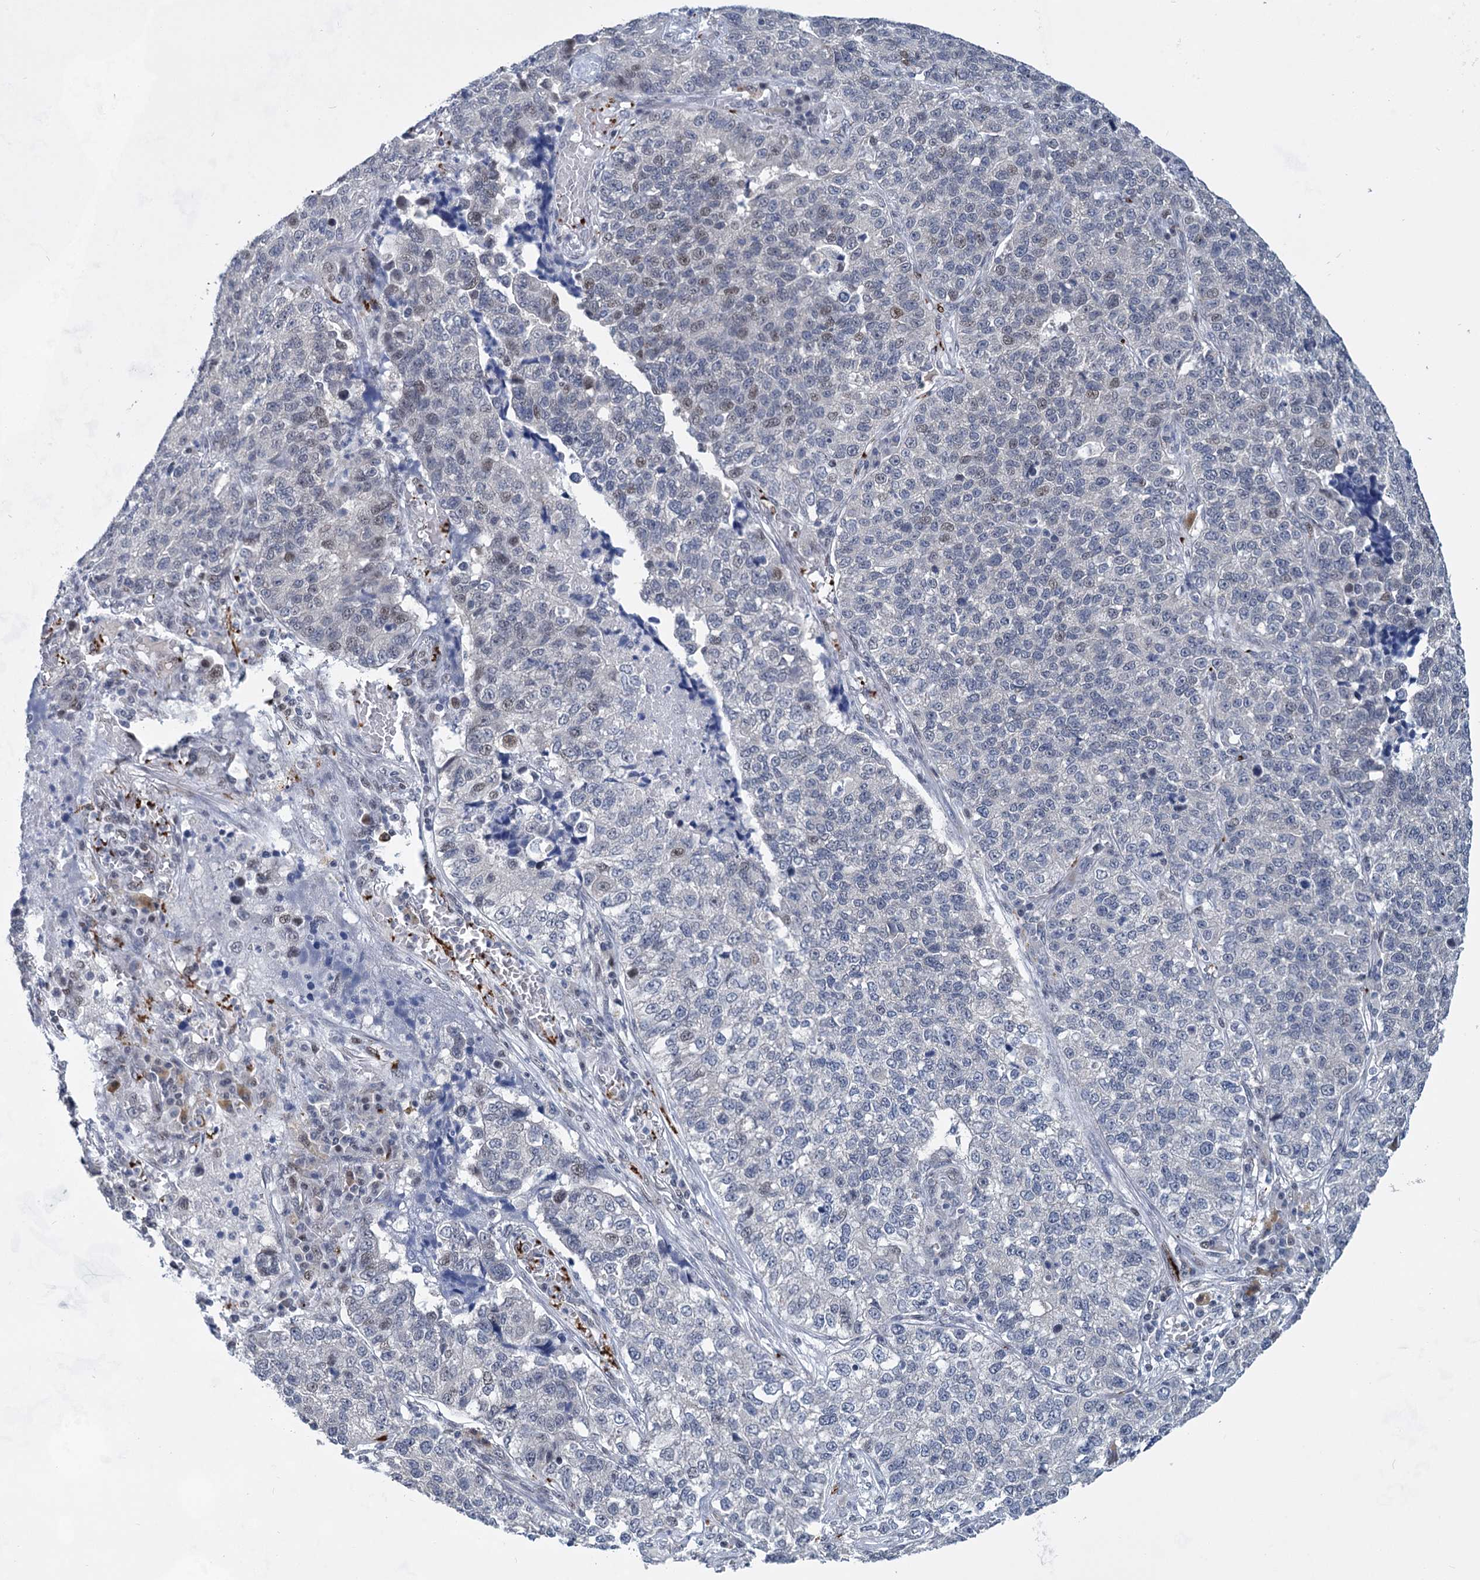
{"staining": {"intensity": "negative", "quantity": "none", "location": "none"}, "tissue": "lung cancer", "cell_type": "Tumor cells", "image_type": "cancer", "snomed": [{"axis": "morphology", "description": "Adenocarcinoma, NOS"}, {"axis": "topography", "description": "Lung"}], "caption": "An IHC image of adenocarcinoma (lung) is shown. There is no staining in tumor cells of adenocarcinoma (lung).", "gene": "MON2", "patient": {"sex": "male", "age": 49}}